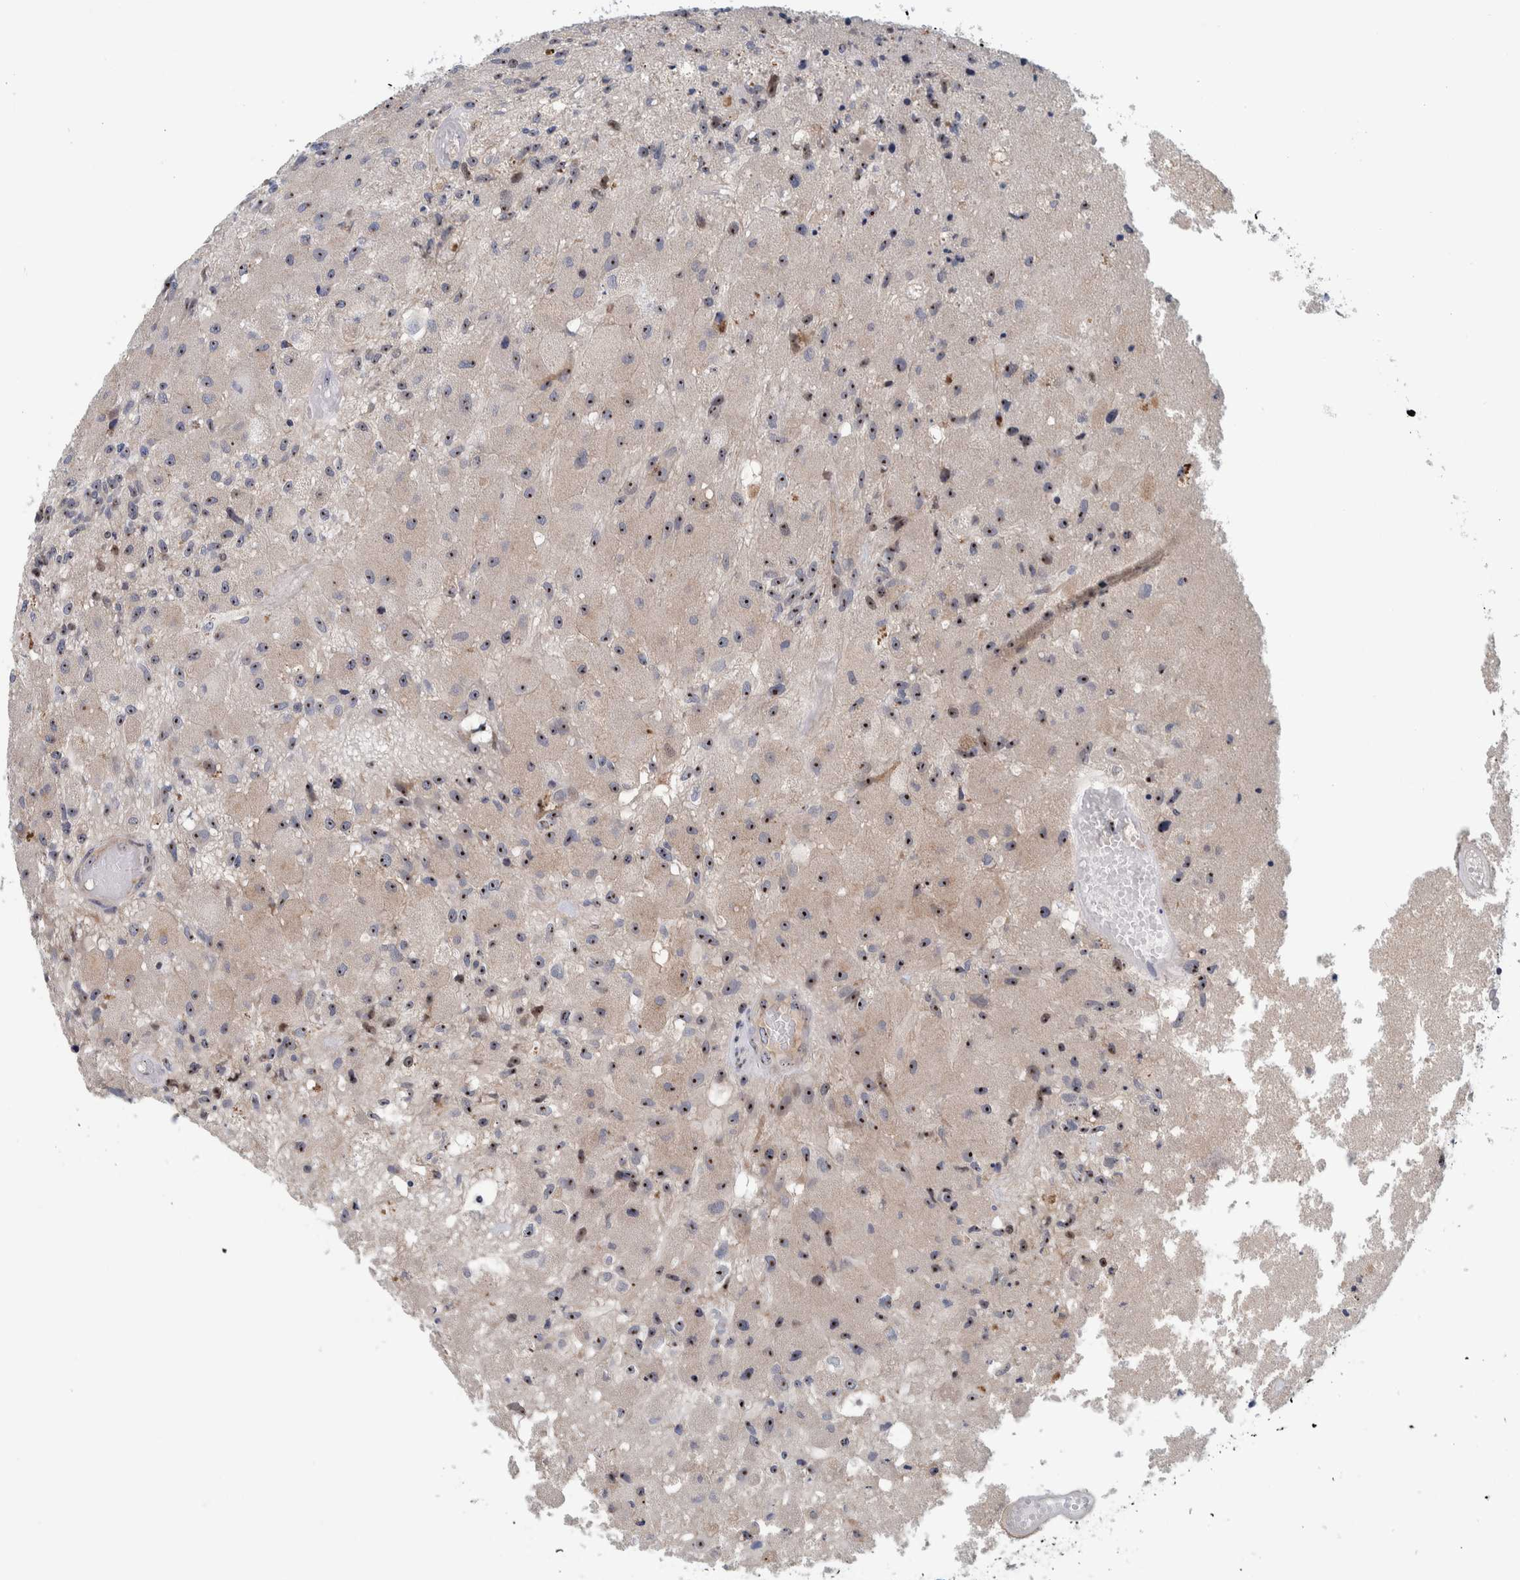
{"staining": {"intensity": "strong", "quantity": ">75%", "location": "nuclear"}, "tissue": "glioma", "cell_type": "Tumor cells", "image_type": "cancer", "snomed": [{"axis": "morphology", "description": "Normal tissue, NOS"}, {"axis": "morphology", "description": "Glioma, malignant, High grade"}, {"axis": "topography", "description": "Cerebral cortex"}], "caption": "Brown immunohistochemical staining in human glioma exhibits strong nuclear positivity in about >75% of tumor cells.", "gene": "NOL11", "patient": {"sex": "male", "age": 77}}